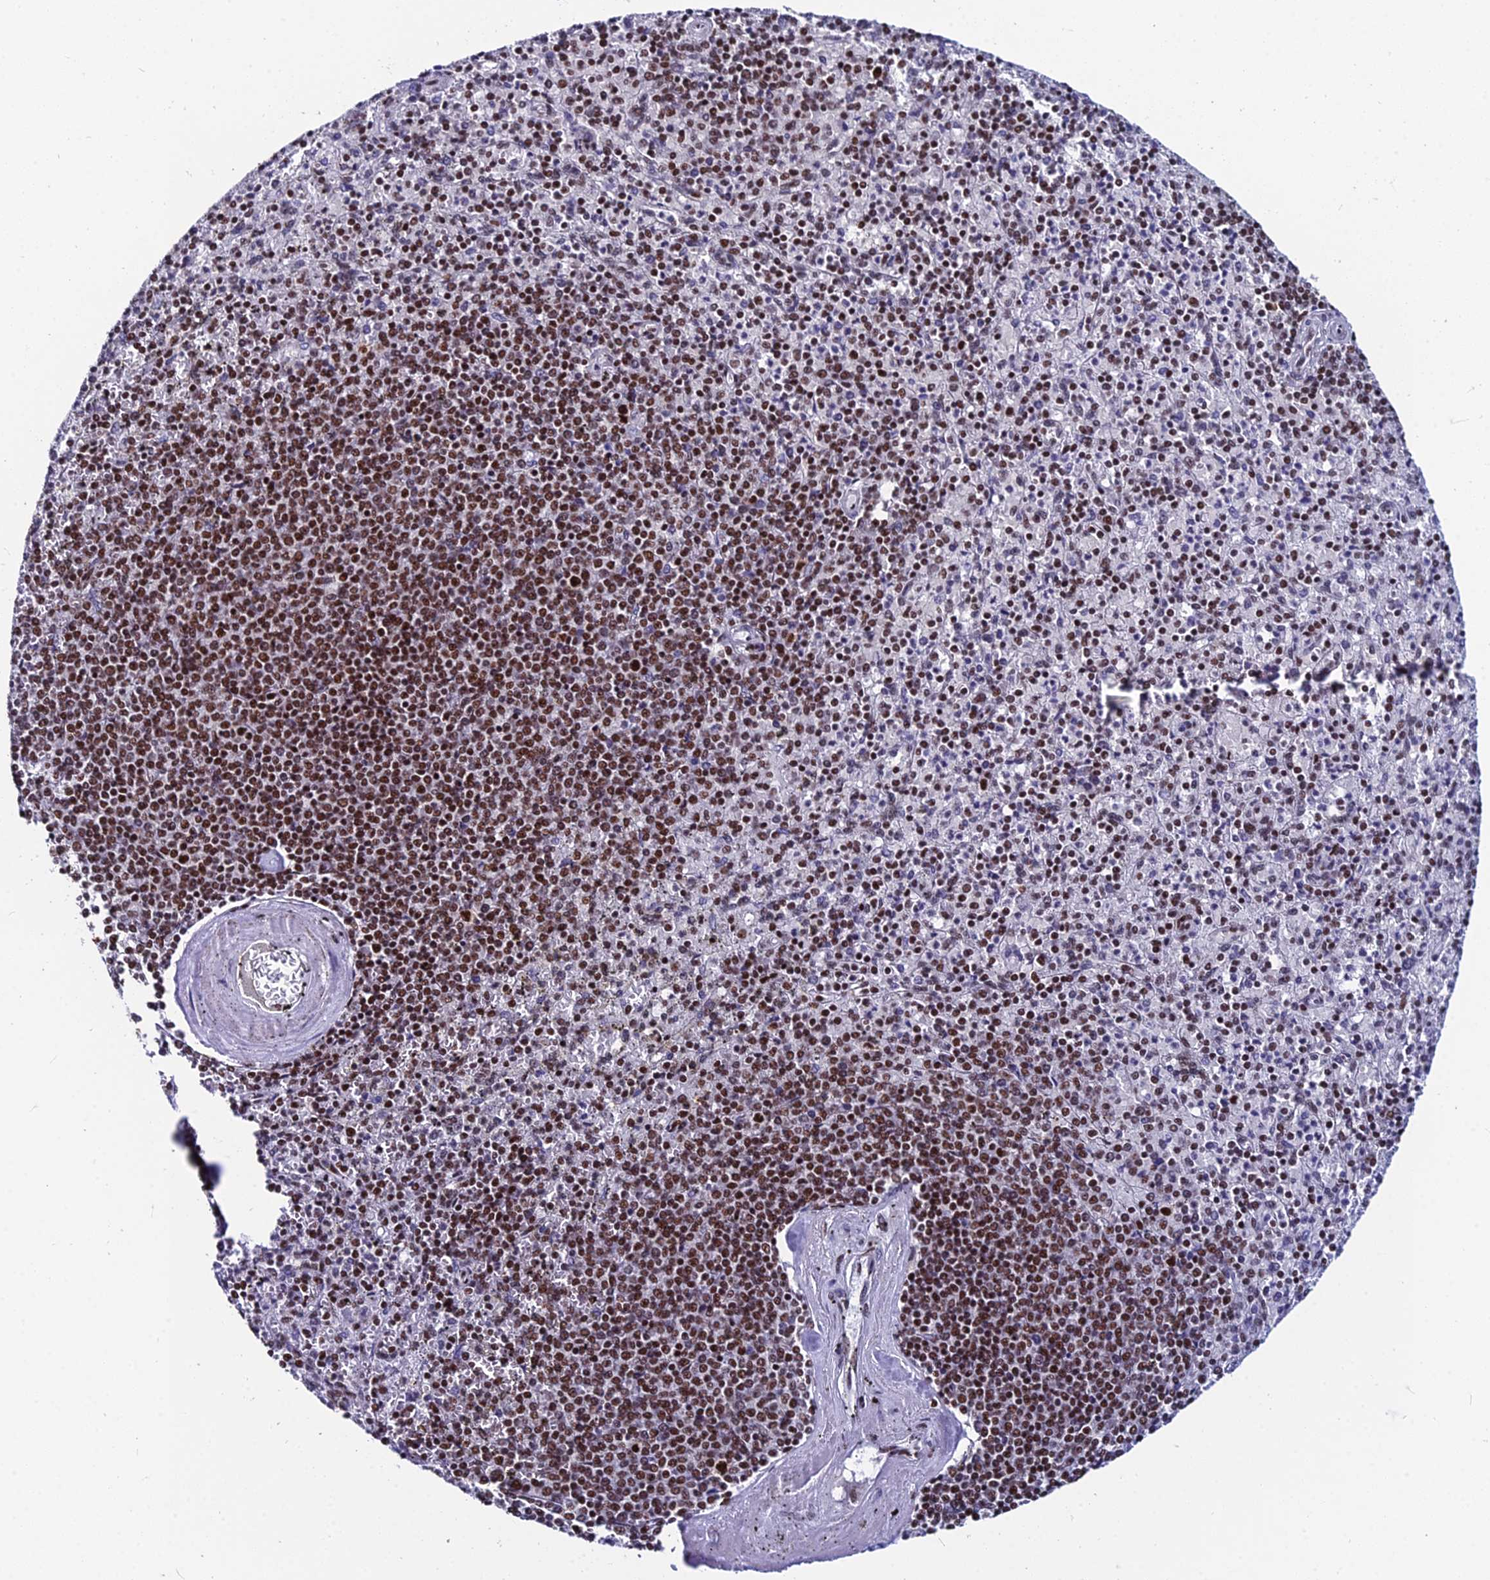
{"staining": {"intensity": "strong", "quantity": ">75%", "location": "nuclear"}, "tissue": "spleen", "cell_type": "Cells in red pulp", "image_type": "normal", "snomed": [{"axis": "morphology", "description": "Normal tissue, NOS"}, {"axis": "topography", "description": "Spleen"}], "caption": "IHC histopathology image of benign spleen stained for a protein (brown), which demonstrates high levels of strong nuclear expression in about >75% of cells in red pulp.", "gene": "HNRNPH1", "patient": {"sex": "male", "age": 82}}